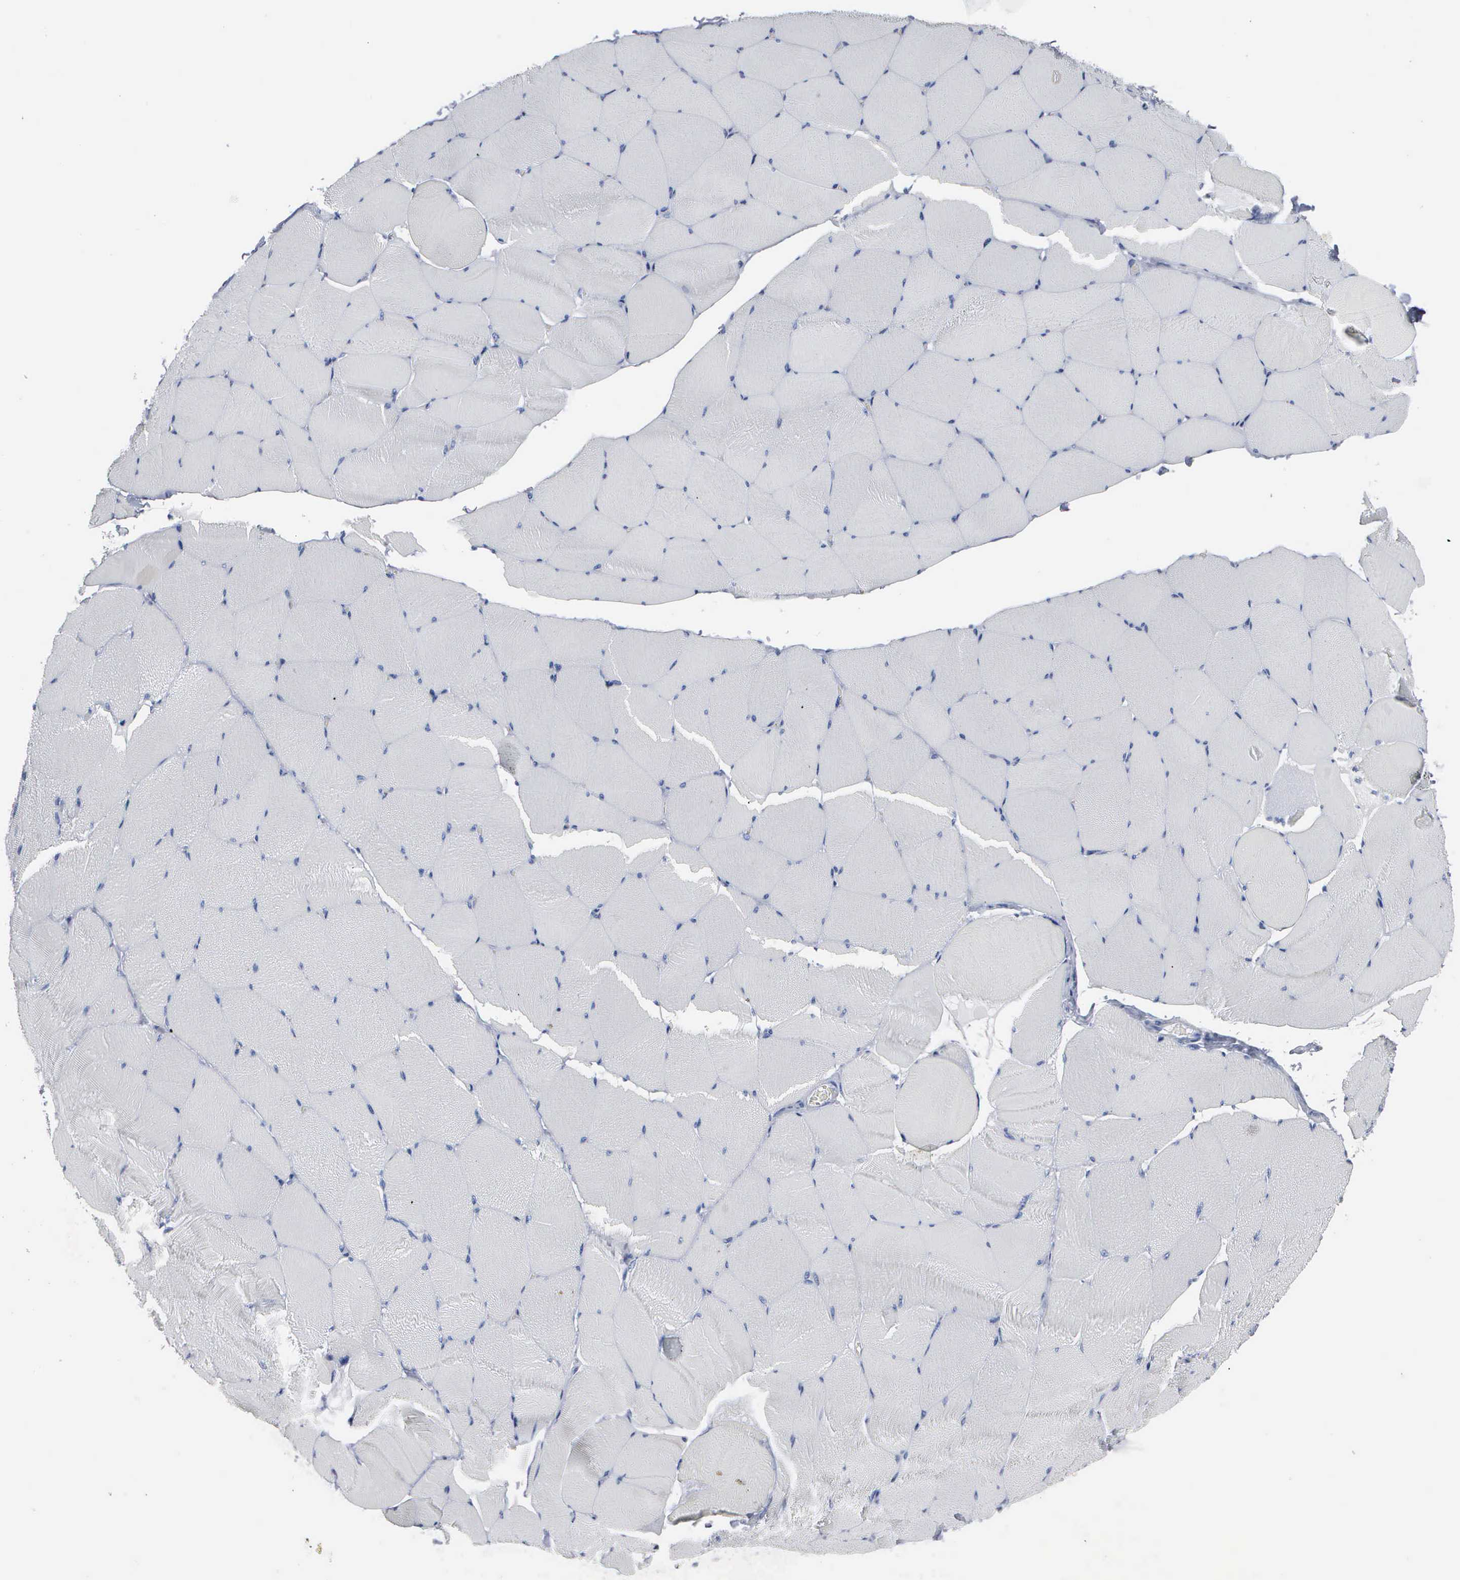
{"staining": {"intensity": "negative", "quantity": "none", "location": "none"}, "tissue": "skeletal muscle", "cell_type": "Myocytes", "image_type": "normal", "snomed": [{"axis": "morphology", "description": "Normal tissue, NOS"}, {"axis": "topography", "description": "Skeletal muscle"}, {"axis": "topography", "description": "Salivary gland"}], "caption": "A high-resolution micrograph shows immunohistochemistry (IHC) staining of benign skeletal muscle, which shows no significant staining in myocytes. Brightfield microscopy of immunohistochemistry stained with DAB (3,3'-diaminobenzidine) (brown) and hematoxylin (blue), captured at high magnification.", "gene": "CCNB1", "patient": {"sex": "male", "age": 62}}